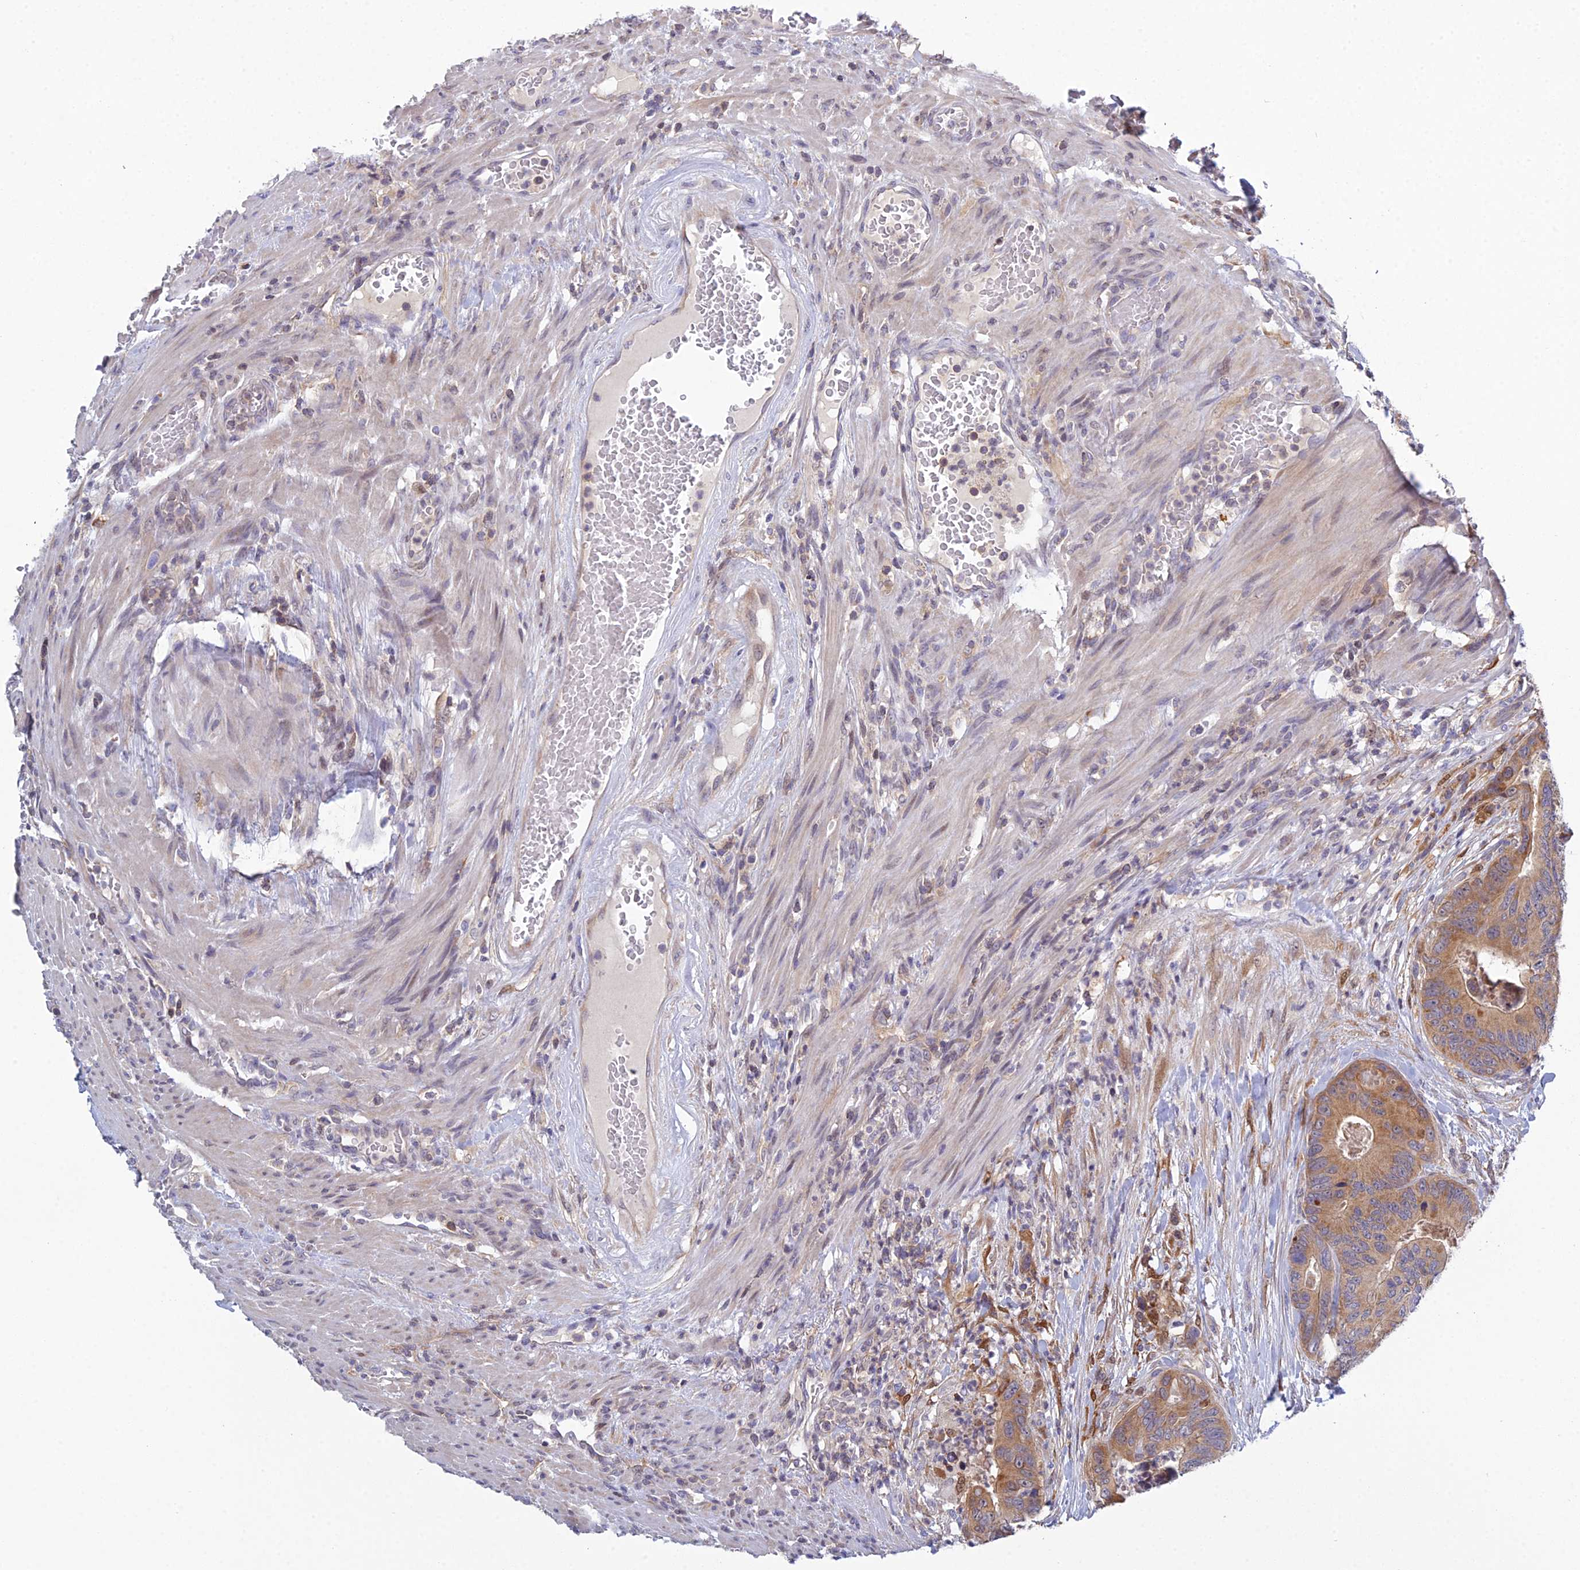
{"staining": {"intensity": "moderate", "quantity": ">75%", "location": "cytoplasmic/membranous"}, "tissue": "colorectal cancer", "cell_type": "Tumor cells", "image_type": "cancer", "snomed": [{"axis": "morphology", "description": "Adenocarcinoma, NOS"}, {"axis": "topography", "description": "Colon"}], "caption": "Protein staining of colorectal adenocarcinoma tissue reveals moderate cytoplasmic/membranous expression in about >75% of tumor cells. (DAB IHC with brightfield microscopy, high magnification).", "gene": "ELOA2", "patient": {"sex": "male", "age": 84}}